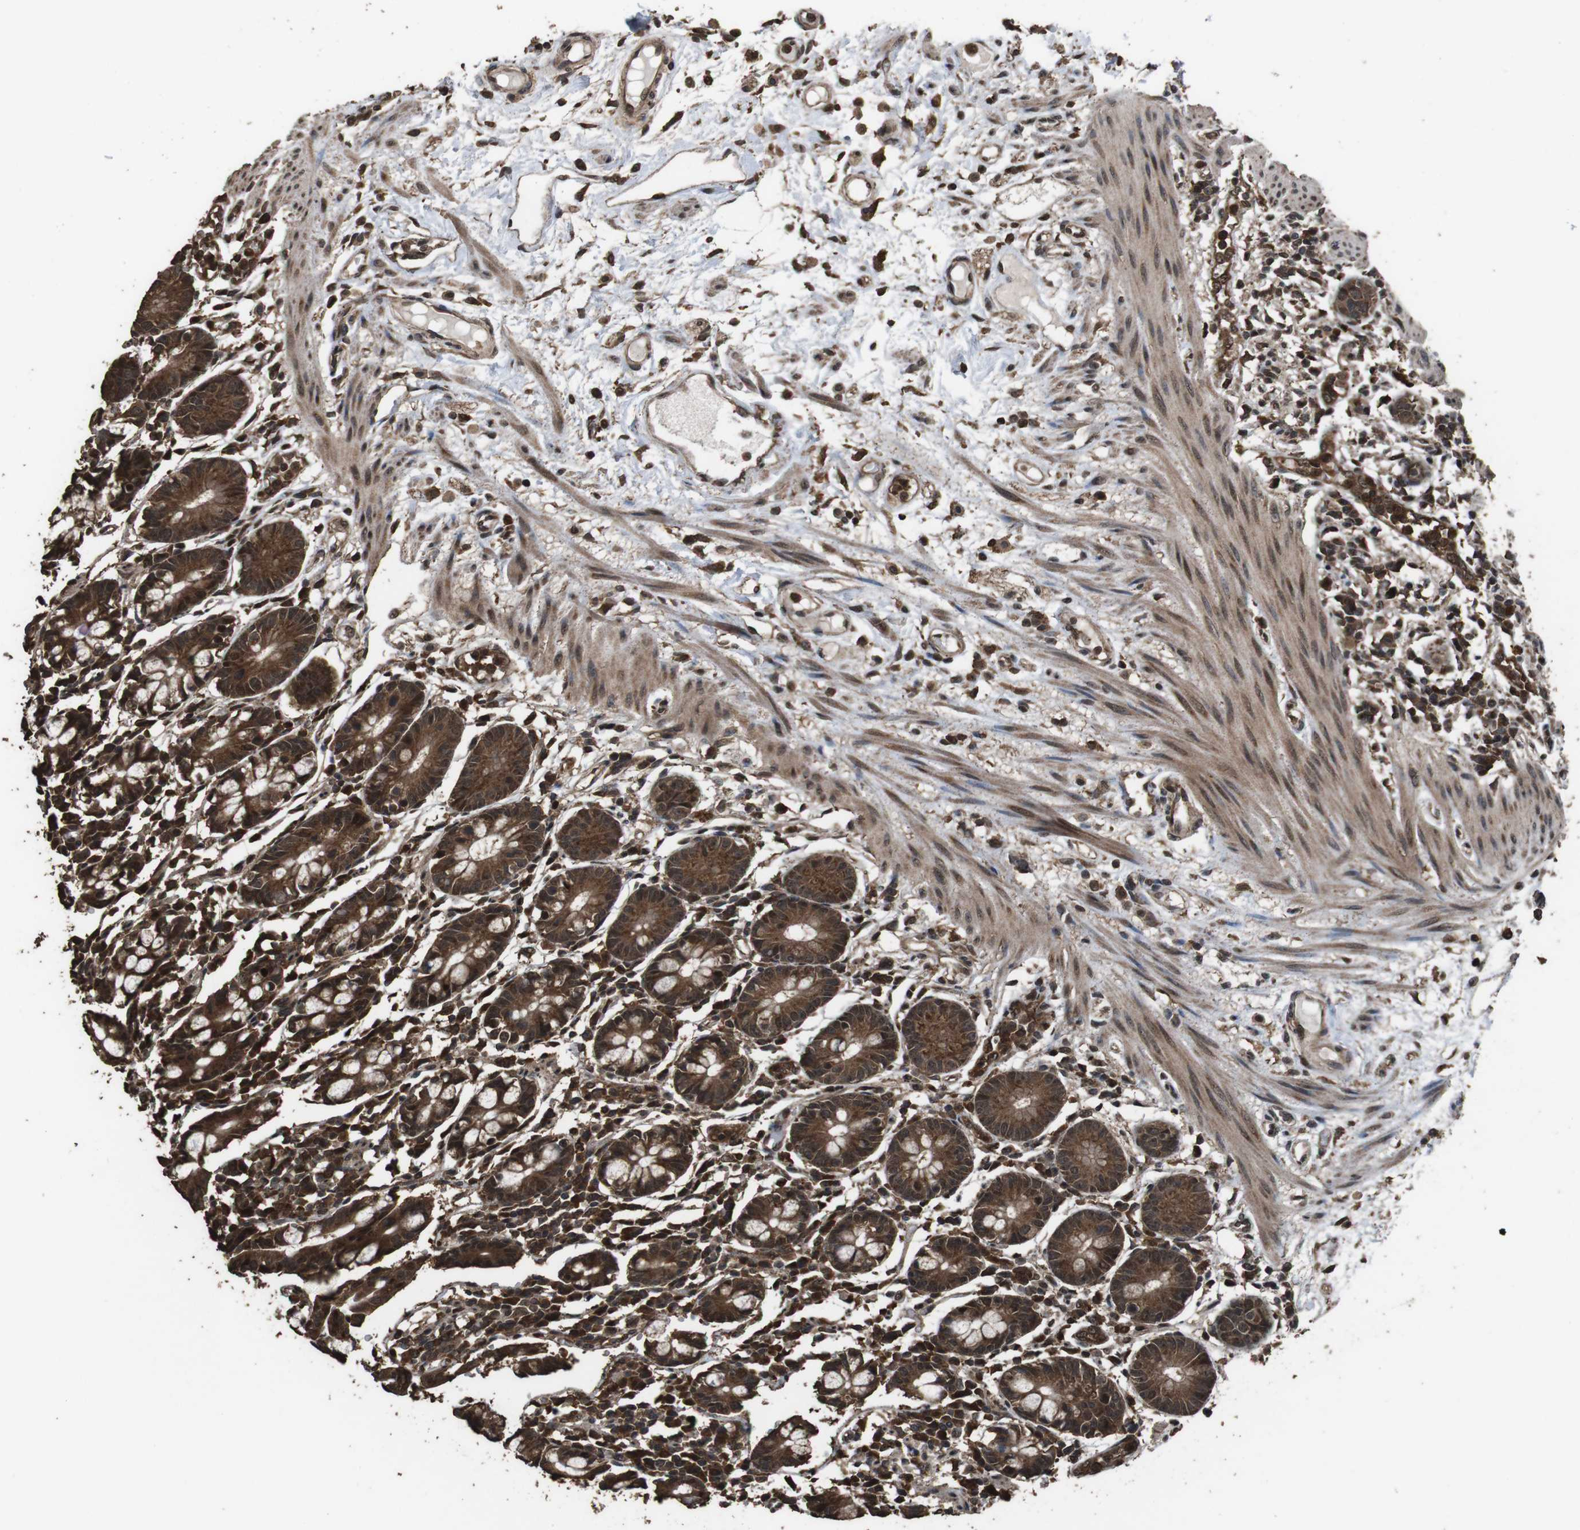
{"staining": {"intensity": "strong", "quantity": ">75%", "location": "cytoplasmic/membranous"}, "tissue": "small intestine", "cell_type": "Glandular cells", "image_type": "normal", "snomed": [{"axis": "morphology", "description": "Normal tissue, NOS"}, {"axis": "morphology", "description": "Cystadenocarcinoma, serous, Metastatic site"}, {"axis": "topography", "description": "Small intestine"}], "caption": "This photomicrograph demonstrates immunohistochemistry staining of normal human small intestine, with high strong cytoplasmic/membranous positivity in approximately >75% of glandular cells.", "gene": "RRAS2", "patient": {"sex": "female", "age": 61}}